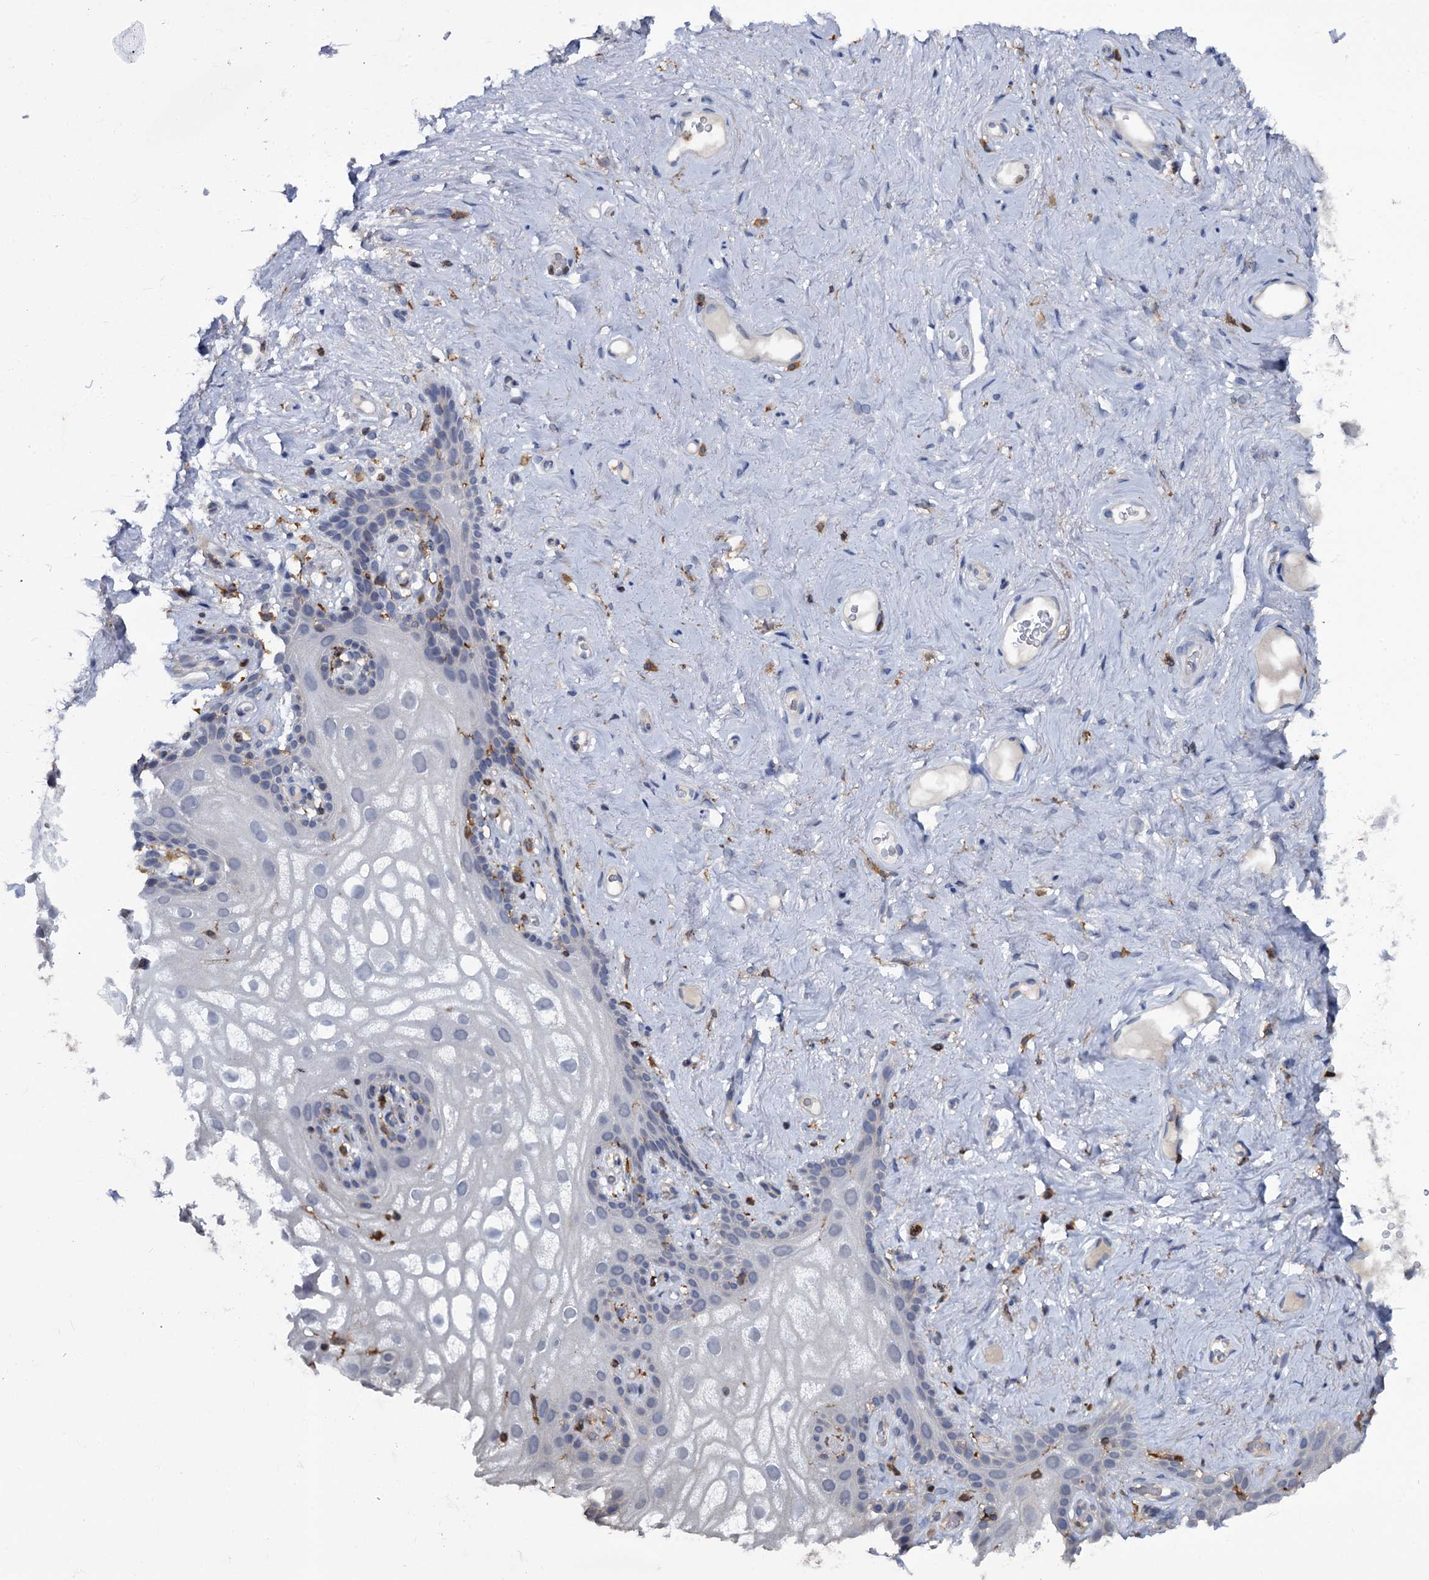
{"staining": {"intensity": "negative", "quantity": "none", "location": "none"}, "tissue": "vagina", "cell_type": "Squamous epithelial cells", "image_type": "normal", "snomed": [{"axis": "morphology", "description": "Normal tissue, NOS"}, {"axis": "topography", "description": "Vagina"}, {"axis": "topography", "description": "Peripheral nerve tissue"}], "caption": "High power microscopy image of an immunohistochemistry photomicrograph of unremarkable vagina, revealing no significant expression in squamous epithelial cells.", "gene": "RHOG", "patient": {"sex": "female", "age": 71}}